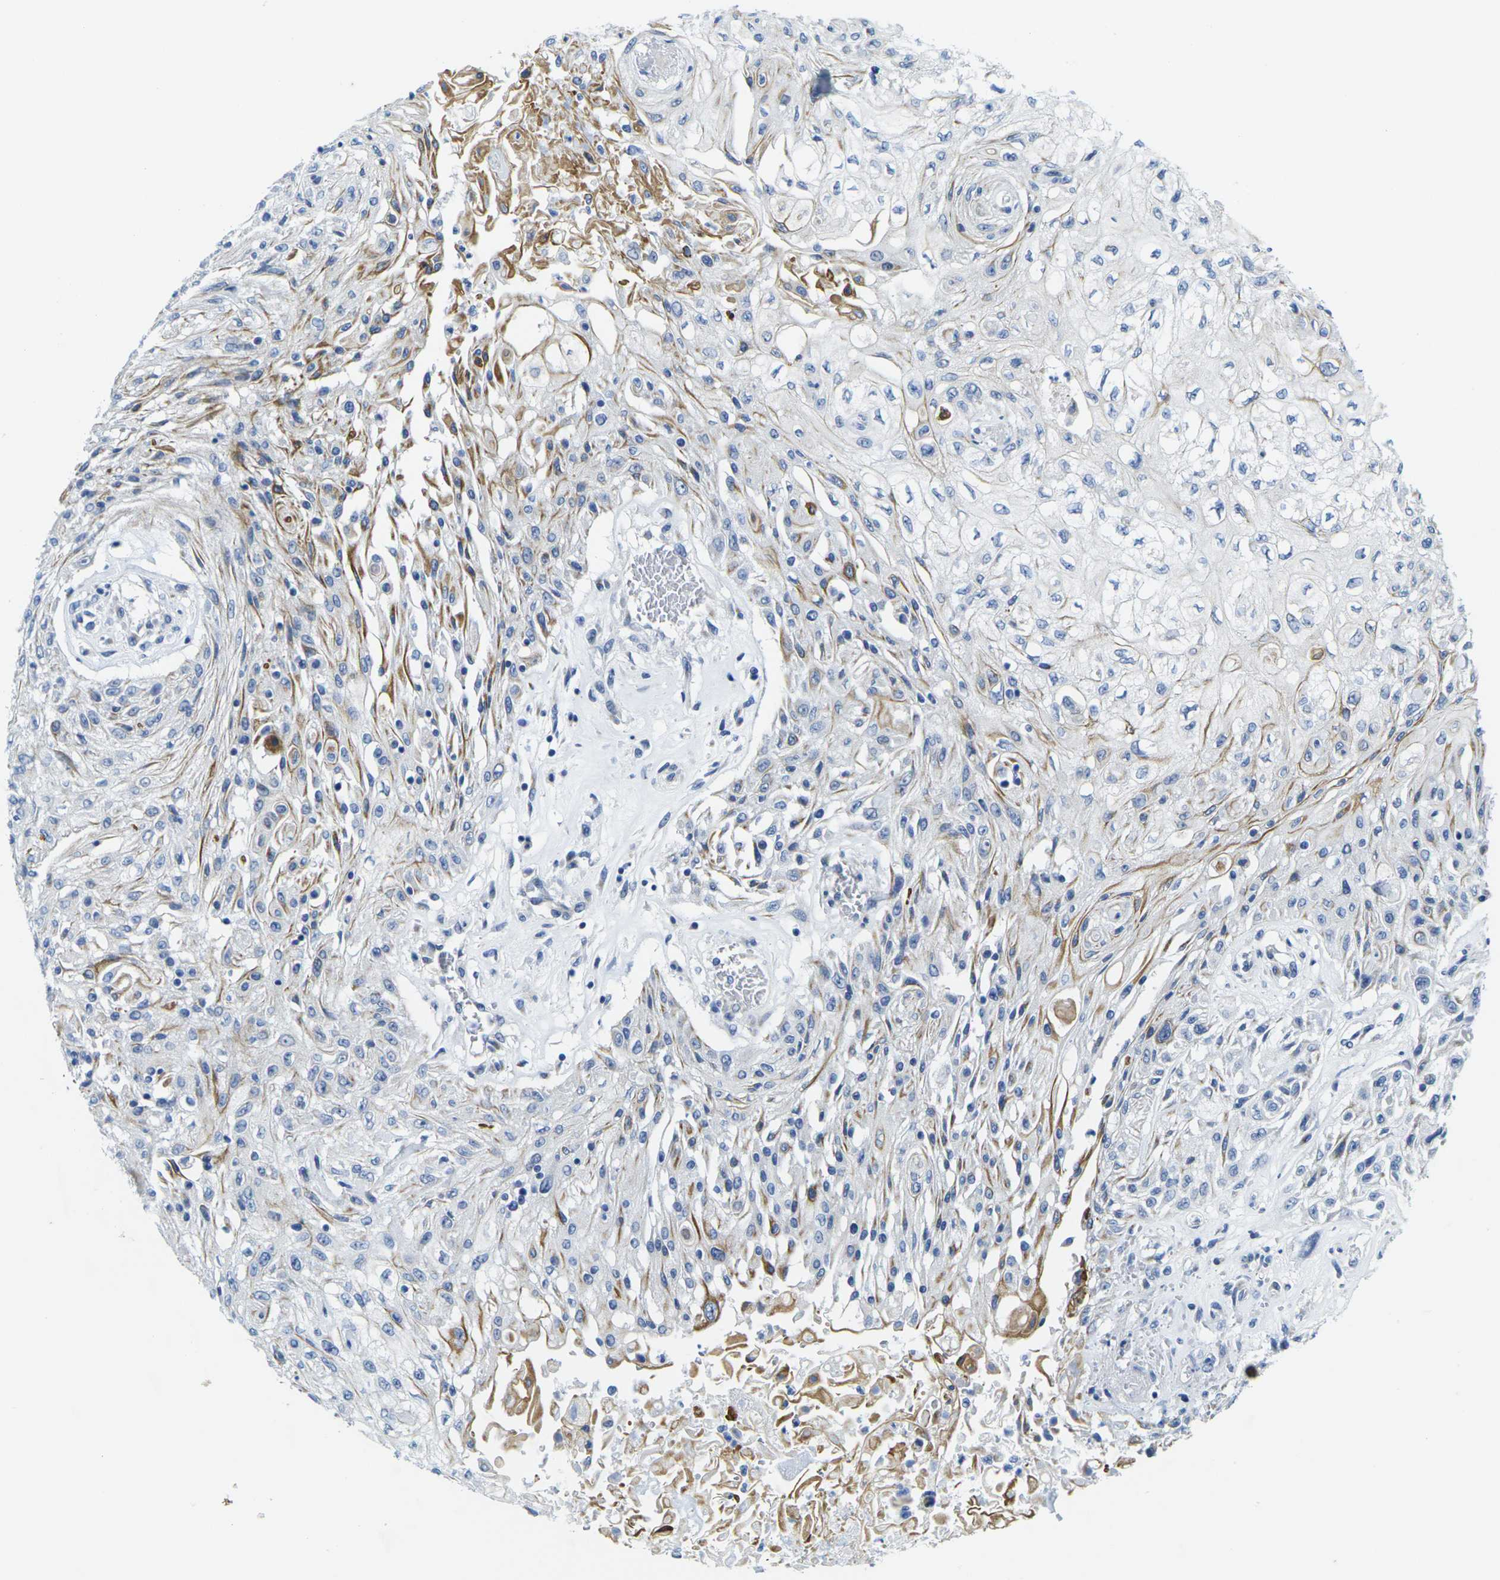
{"staining": {"intensity": "moderate", "quantity": "<25%", "location": "cytoplasmic/membranous"}, "tissue": "skin cancer", "cell_type": "Tumor cells", "image_type": "cancer", "snomed": [{"axis": "morphology", "description": "Squamous cell carcinoma, NOS"}, {"axis": "topography", "description": "Skin"}], "caption": "High-magnification brightfield microscopy of skin squamous cell carcinoma stained with DAB (3,3'-diaminobenzidine) (brown) and counterstained with hematoxylin (blue). tumor cells exhibit moderate cytoplasmic/membranous expression is appreciated in approximately<25% of cells.", "gene": "CRK", "patient": {"sex": "male", "age": 75}}